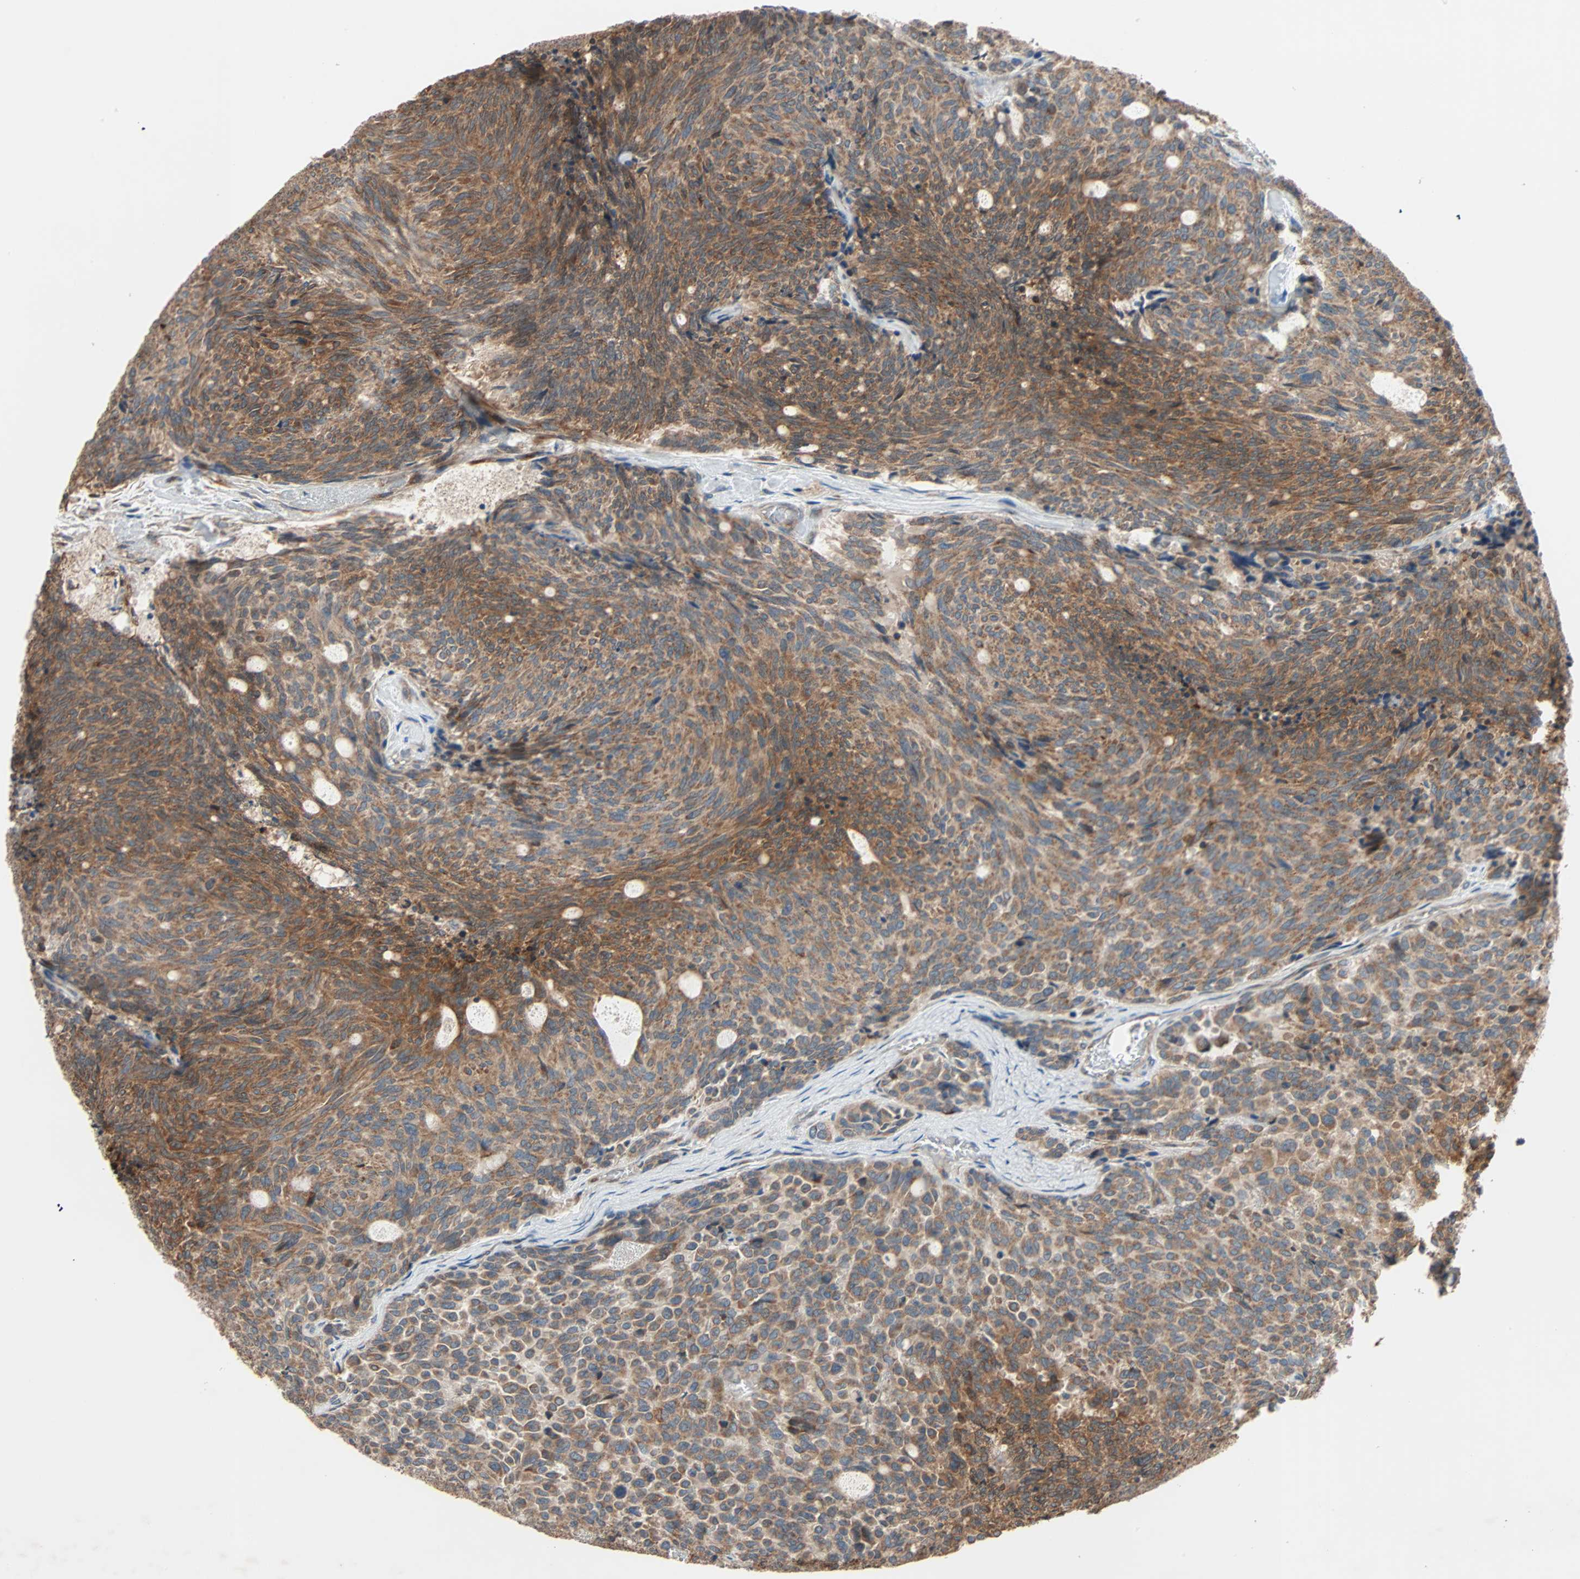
{"staining": {"intensity": "strong", "quantity": ">75%", "location": "cytoplasmic/membranous"}, "tissue": "carcinoid", "cell_type": "Tumor cells", "image_type": "cancer", "snomed": [{"axis": "morphology", "description": "Carcinoid, malignant, NOS"}, {"axis": "topography", "description": "Pancreas"}], "caption": "A photomicrograph of human carcinoid stained for a protein demonstrates strong cytoplasmic/membranous brown staining in tumor cells.", "gene": "XYLT1", "patient": {"sex": "female", "age": 54}}